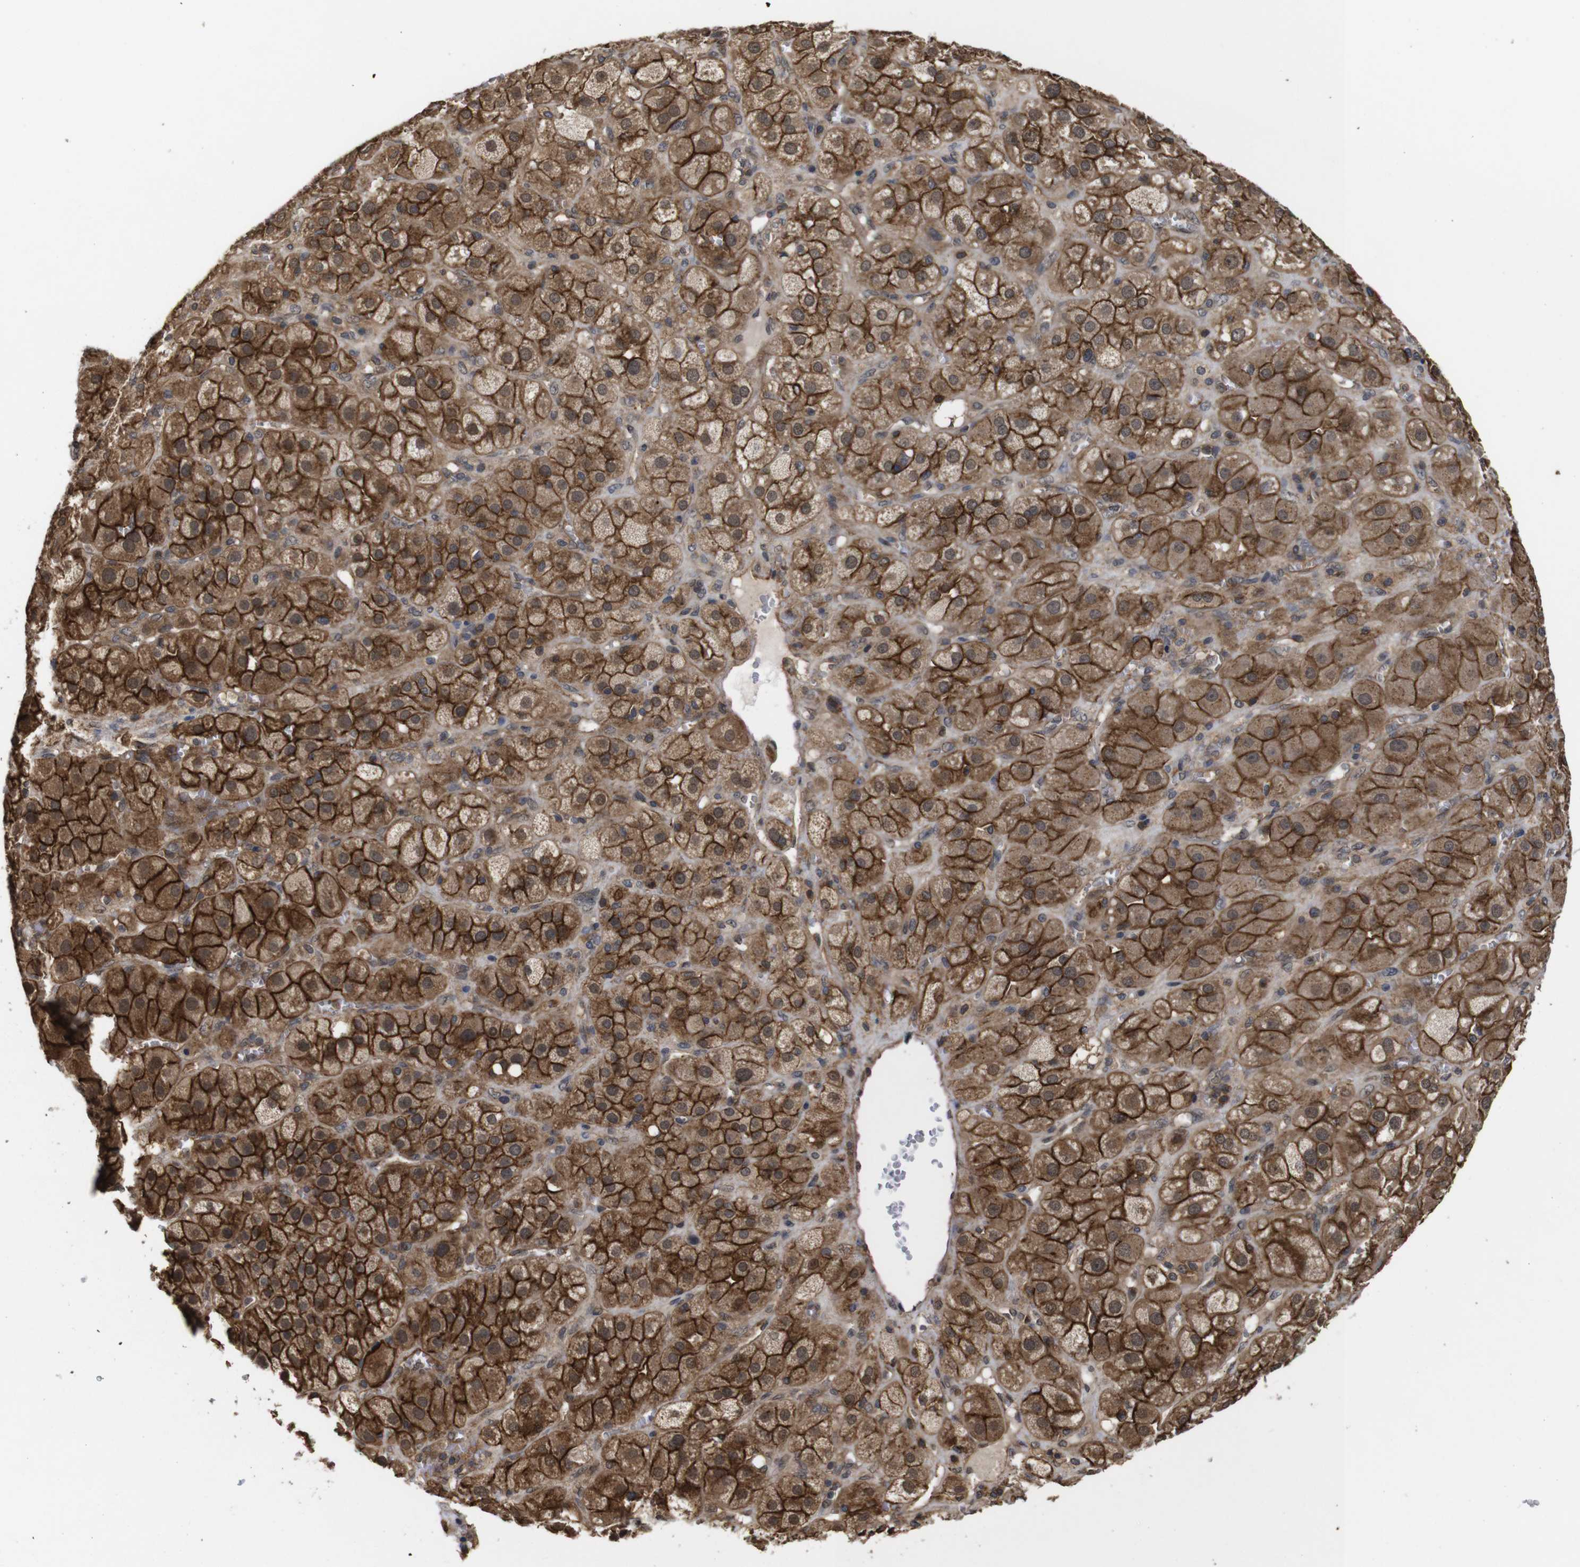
{"staining": {"intensity": "strong", "quantity": ">75%", "location": "cytoplasmic/membranous,nuclear"}, "tissue": "adrenal gland", "cell_type": "Glandular cells", "image_type": "normal", "snomed": [{"axis": "morphology", "description": "Normal tissue, NOS"}, {"axis": "topography", "description": "Adrenal gland"}], "caption": "Glandular cells demonstrate strong cytoplasmic/membranous,nuclear staining in about >75% of cells in benign adrenal gland. (DAB (3,3'-diaminobenzidine) IHC, brown staining for protein, blue staining for nuclei).", "gene": "NANOS1", "patient": {"sex": "female", "age": 47}}